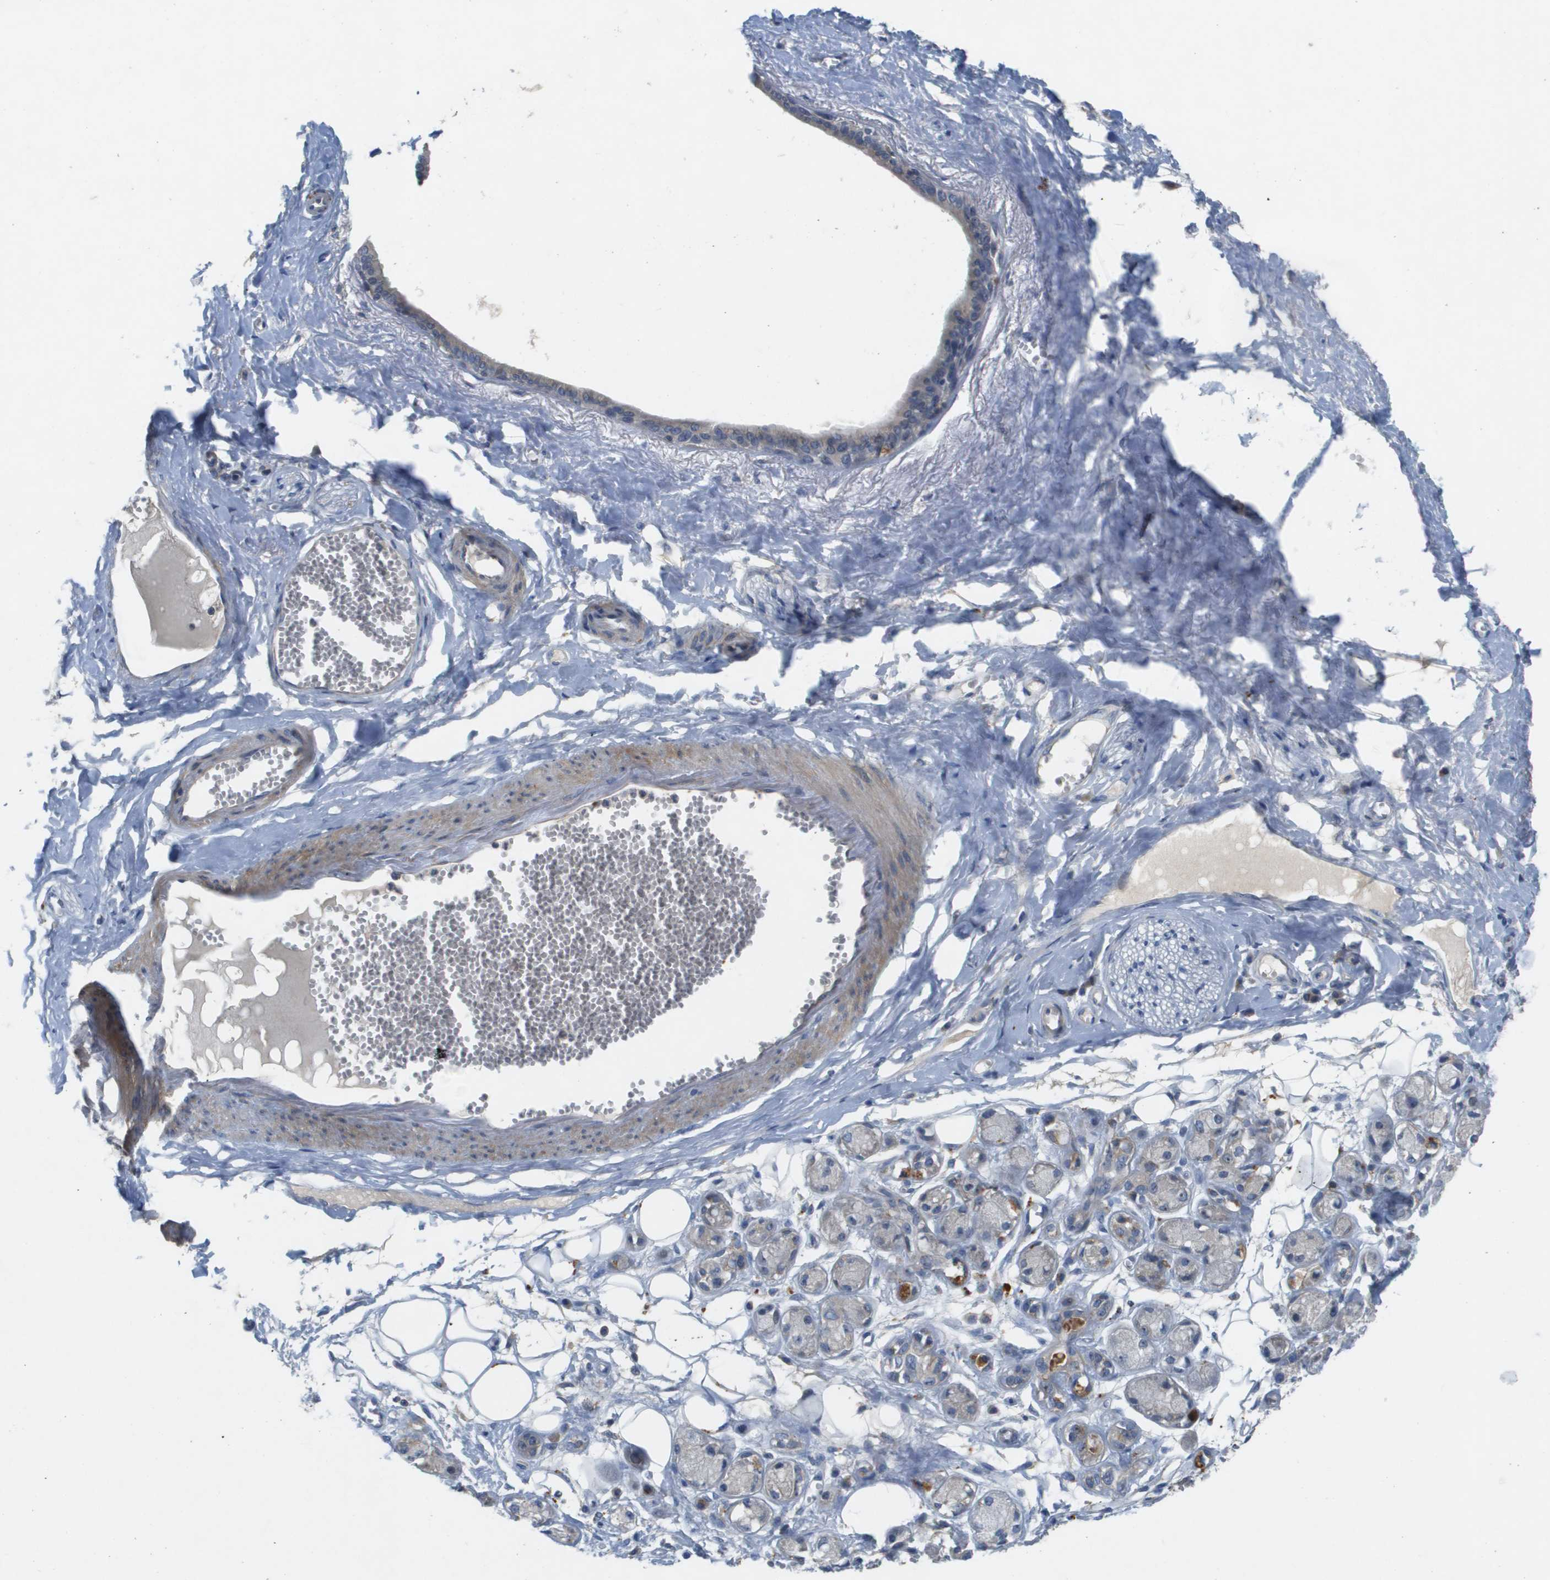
{"staining": {"intensity": "negative", "quantity": "none", "location": "none"}, "tissue": "adipose tissue", "cell_type": "Adipocytes", "image_type": "normal", "snomed": [{"axis": "morphology", "description": "Normal tissue, NOS"}, {"axis": "morphology", "description": "Inflammation, NOS"}, {"axis": "topography", "description": "Salivary gland"}, {"axis": "topography", "description": "Peripheral nerve tissue"}], "caption": "DAB (3,3'-diaminobenzidine) immunohistochemical staining of unremarkable adipose tissue demonstrates no significant expression in adipocytes. Nuclei are stained in blue.", "gene": "B3GNT5", "patient": {"sex": "female", "age": 75}}